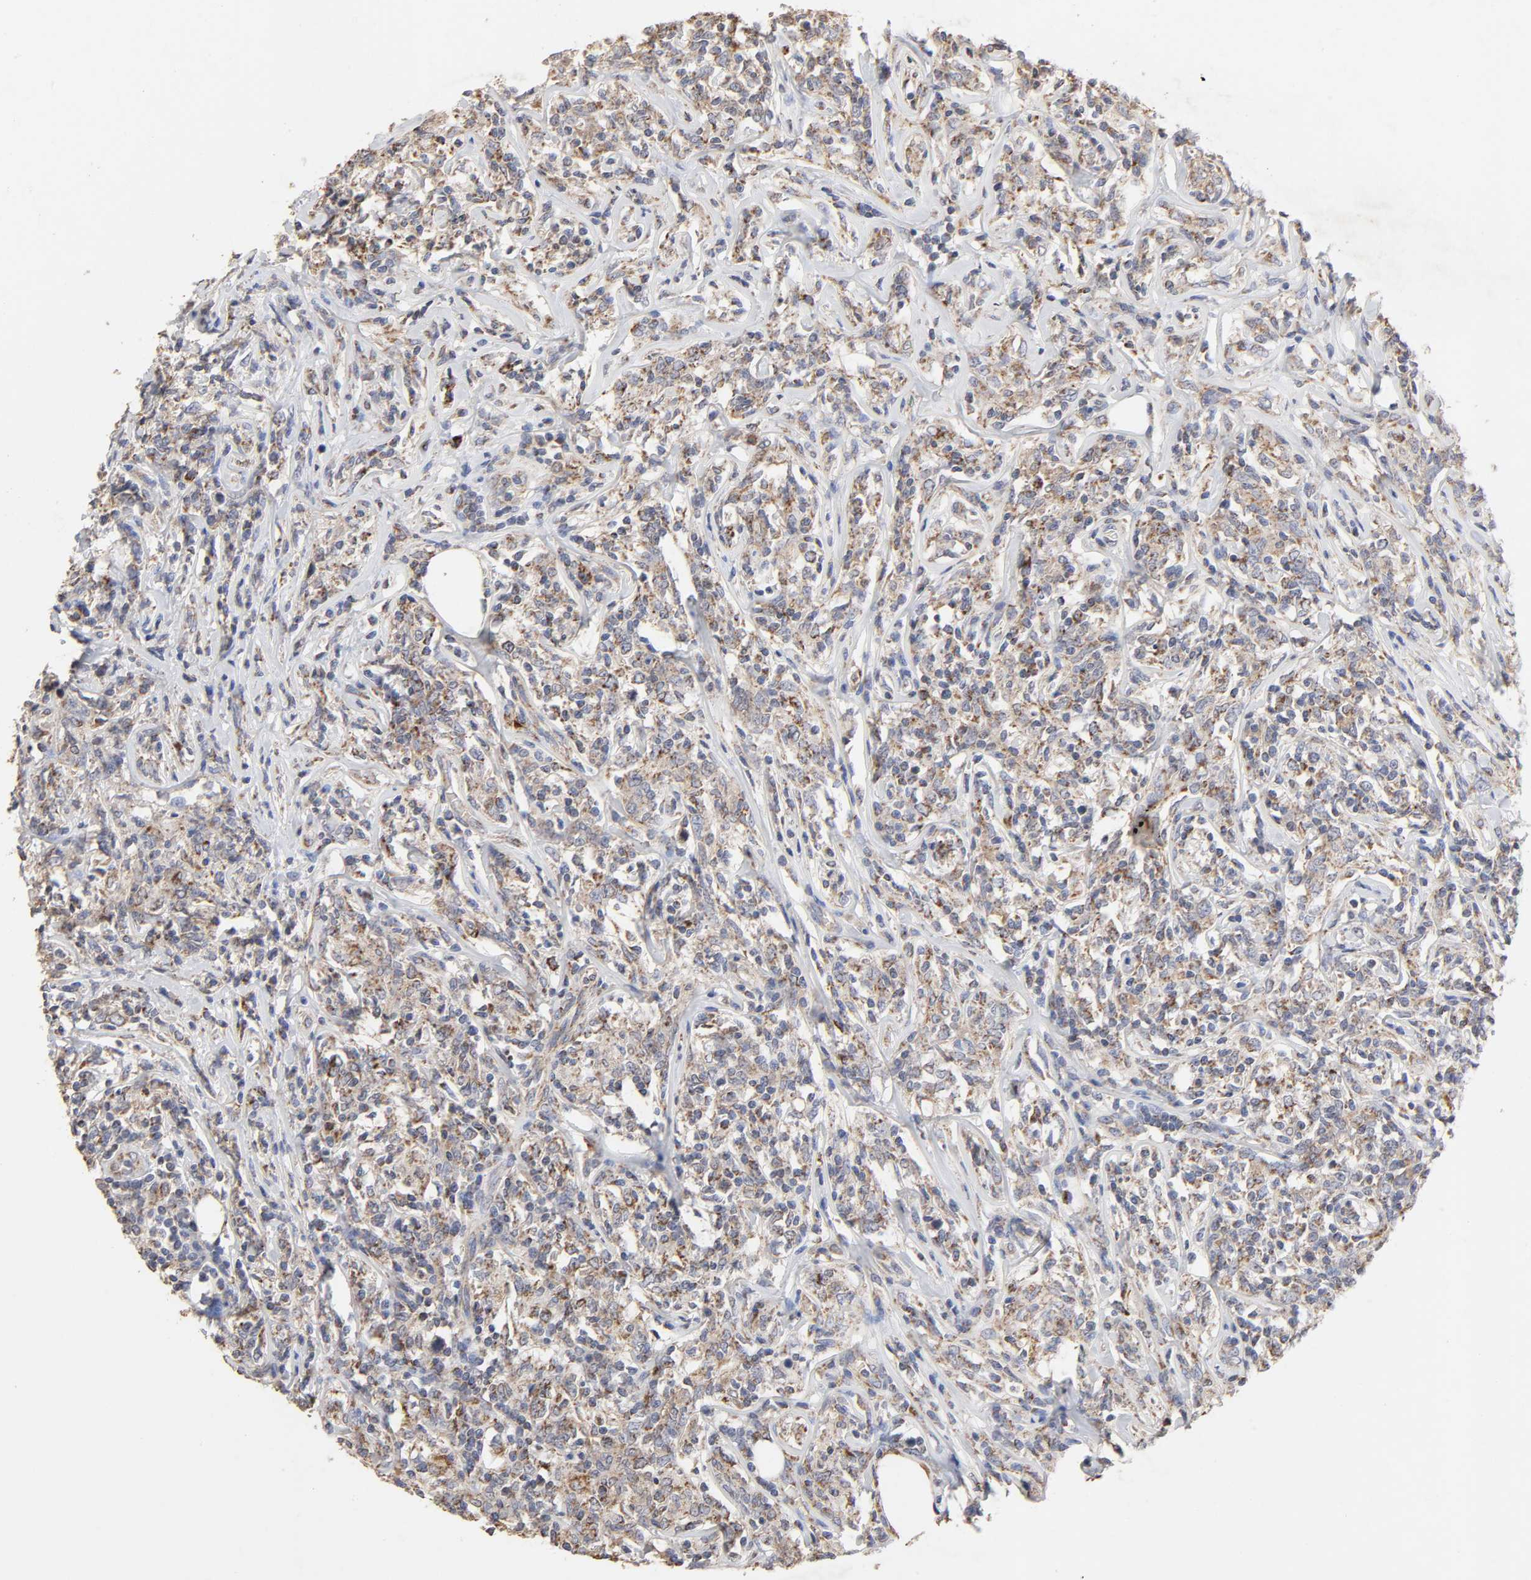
{"staining": {"intensity": "moderate", "quantity": ">75%", "location": "cytoplasmic/membranous"}, "tissue": "lymphoma", "cell_type": "Tumor cells", "image_type": "cancer", "snomed": [{"axis": "morphology", "description": "Malignant lymphoma, non-Hodgkin's type, High grade"}, {"axis": "topography", "description": "Lymph node"}], "caption": "Brown immunohistochemical staining in lymphoma displays moderate cytoplasmic/membranous expression in about >75% of tumor cells.", "gene": "CYCS", "patient": {"sex": "female", "age": 84}}